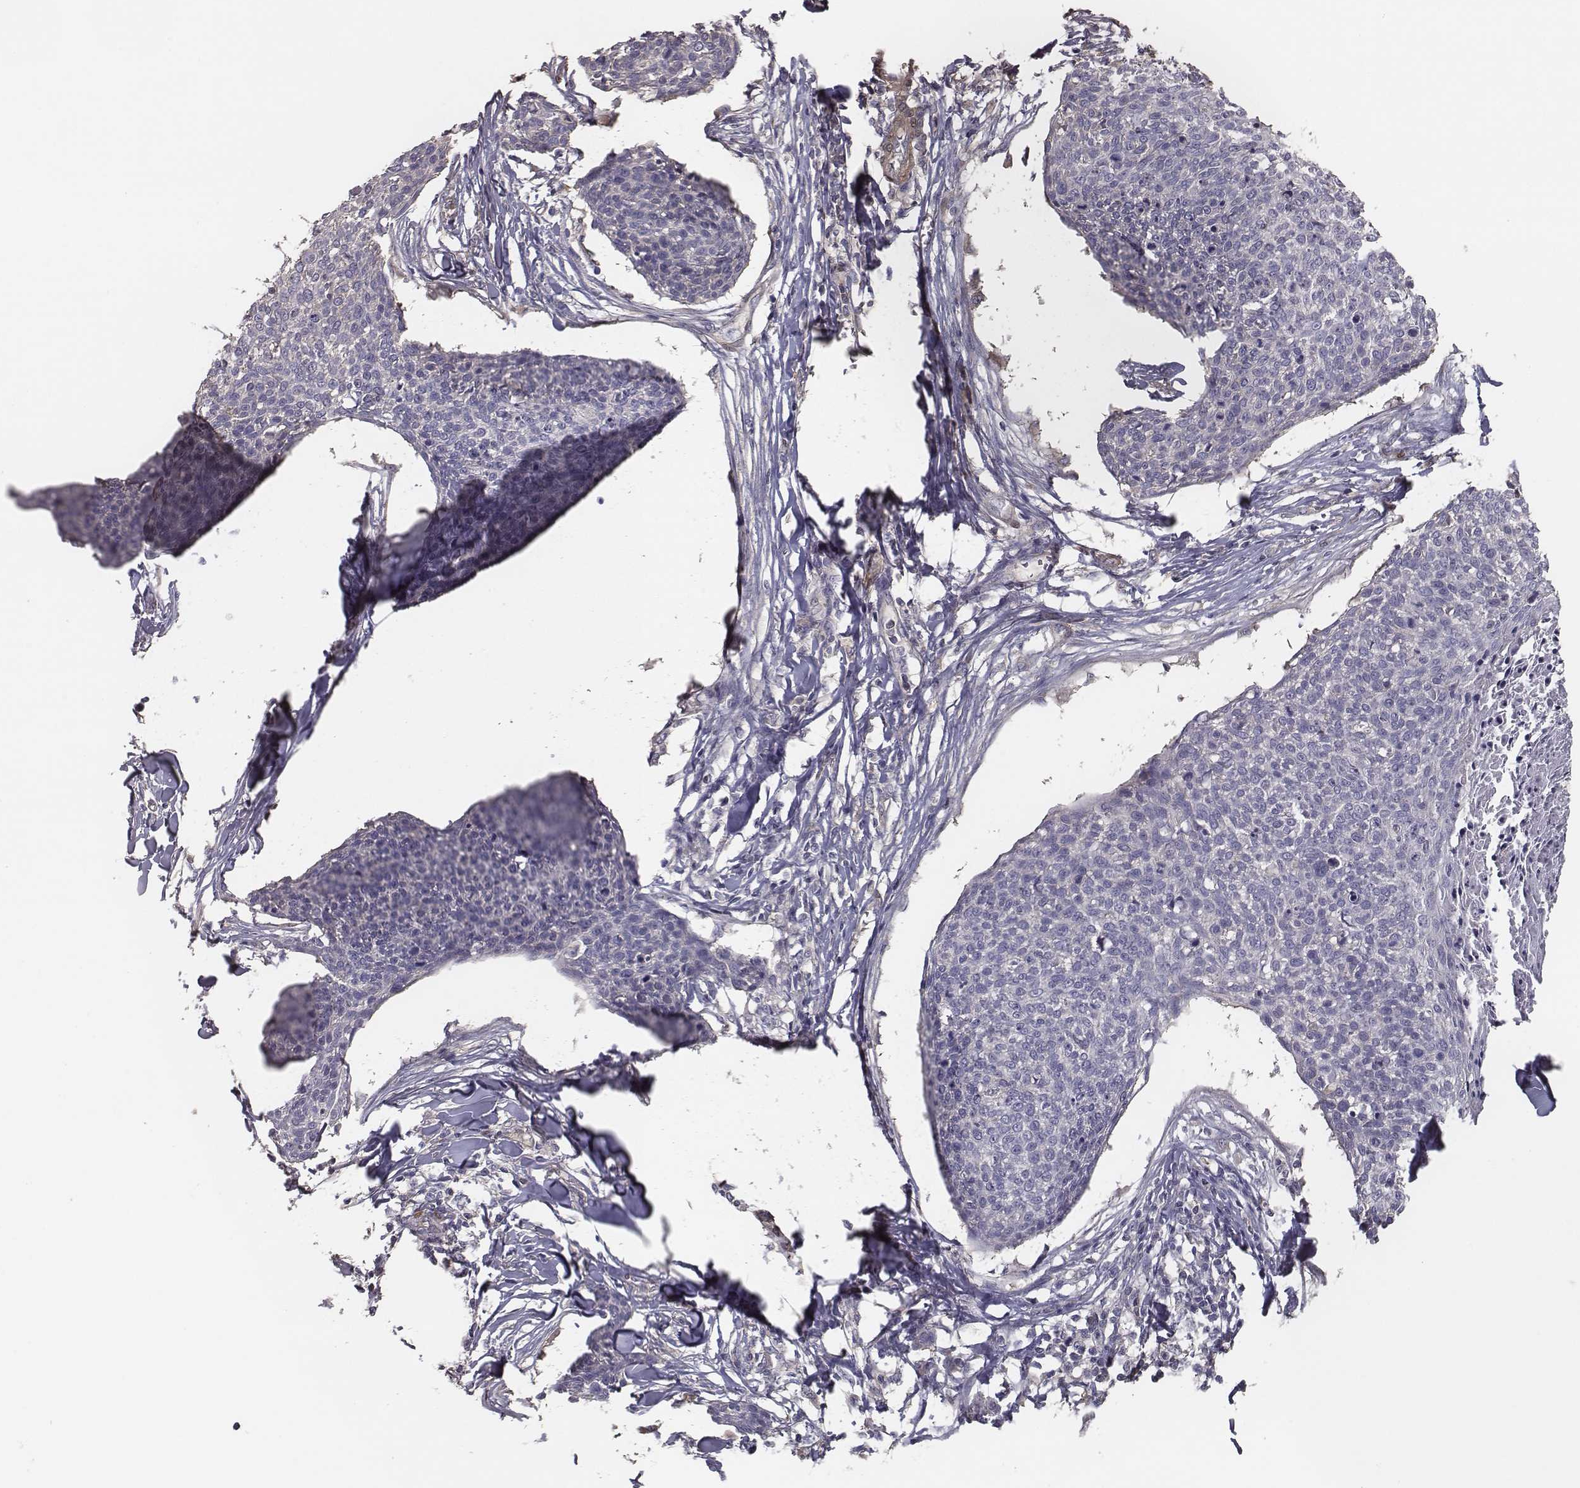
{"staining": {"intensity": "negative", "quantity": "none", "location": "none"}, "tissue": "skin cancer", "cell_type": "Tumor cells", "image_type": "cancer", "snomed": [{"axis": "morphology", "description": "Squamous cell carcinoma, NOS"}, {"axis": "topography", "description": "Skin"}, {"axis": "topography", "description": "Vulva"}], "caption": "Skin squamous cell carcinoma was stained to show a protein in brown. There is no significant expression in tumor cells.", "gene": "ISYNA1", "patient": {"sex": "female", "age": 75}}